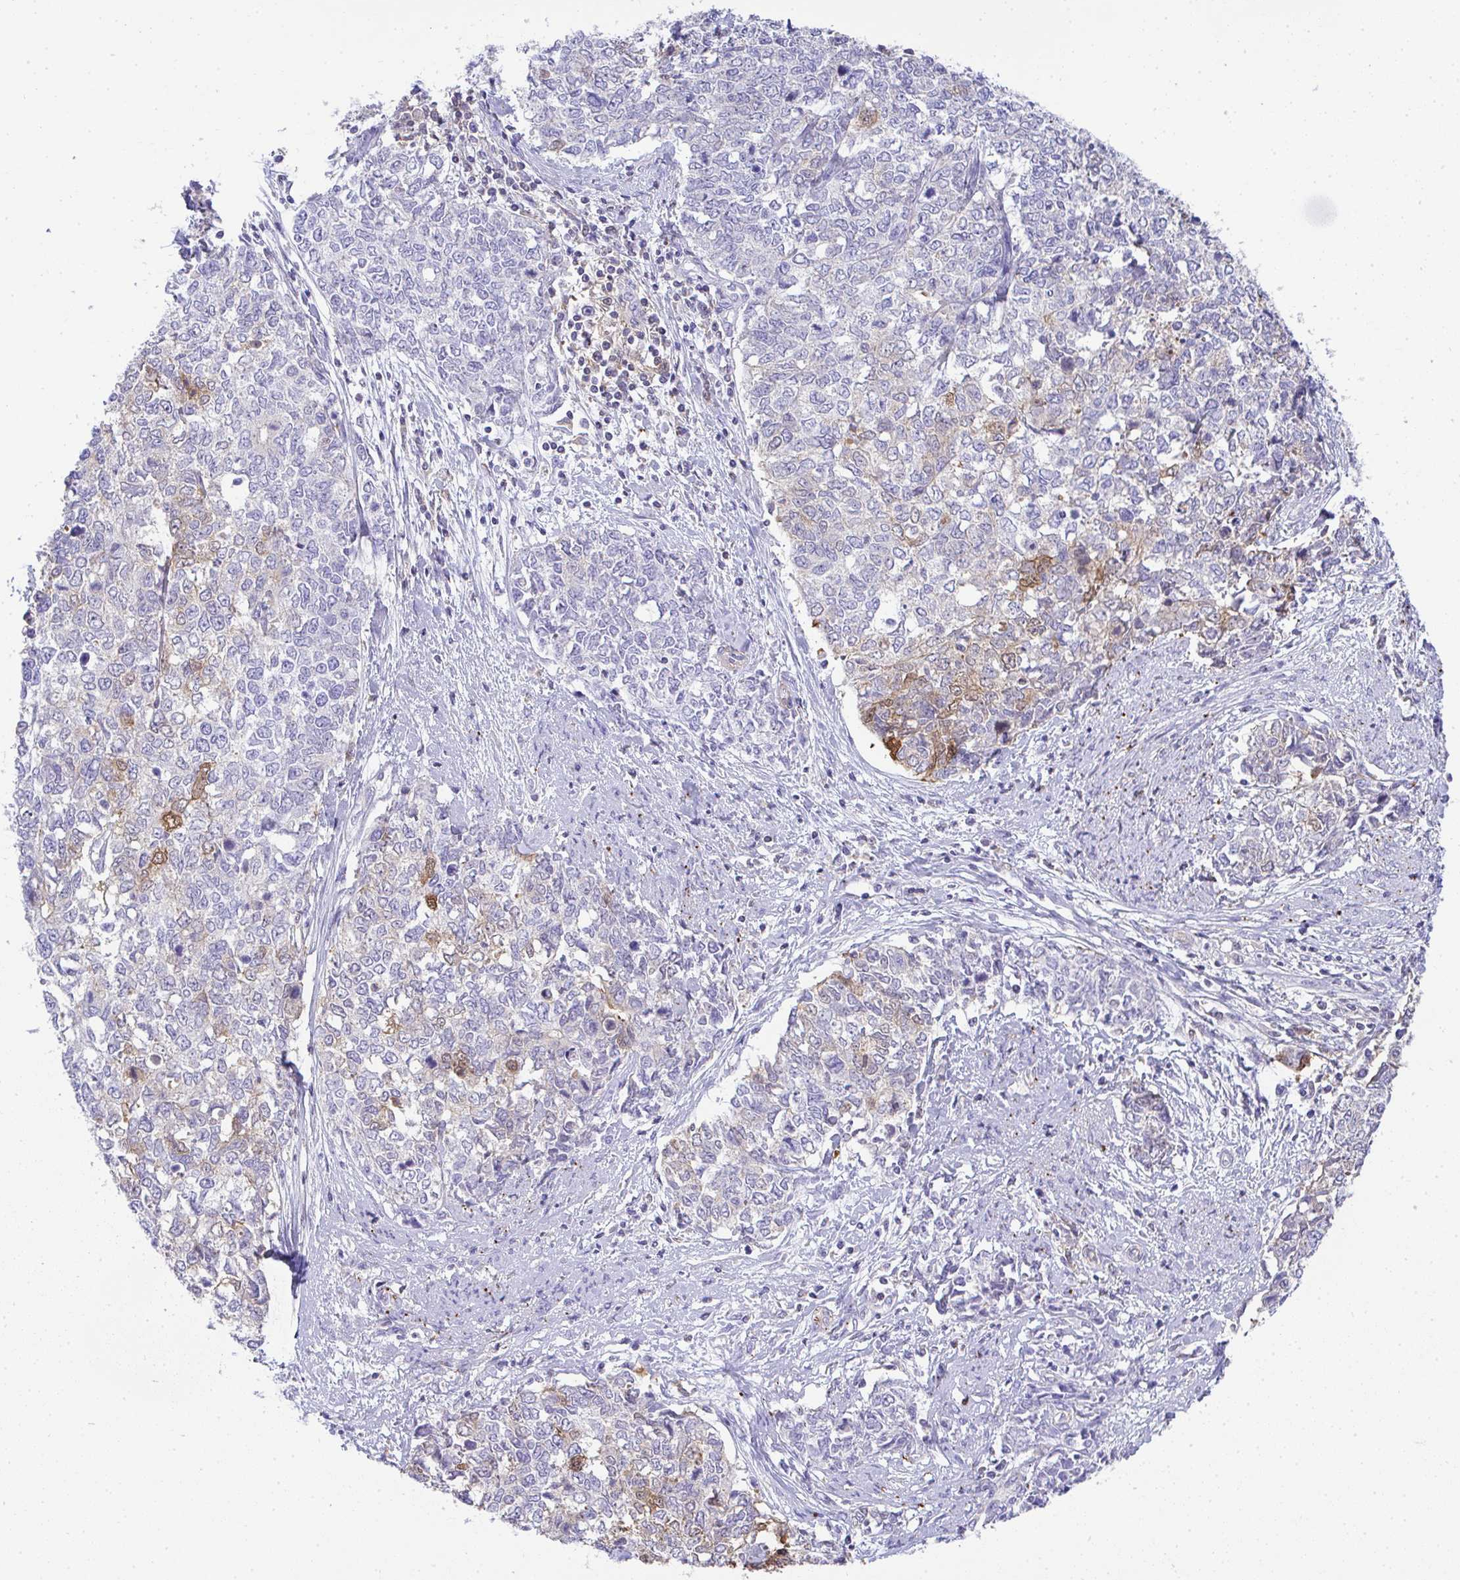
{"staining": {"intensity": "moderate", "quantity": "<25%", "location": "cytoplasmic/membranous,nuclear"}, "tissue": "cervical cancer", "cell_type": "Tumor cells", "image_type": "cancer", "snomed": [{"axis": "morphology", "description": "Adenocarcinoma, NOS"}, {"axis": "topography", "description": "Cervix"}], "caption": "DAB immunohistochemical staining of cervical cancer (adenocarcinoma) demonstrates moderate cytoplasmic/membranous and nuclear protein staining in about <25% of tumor cells.", "gene": "TNFAIP8", "patient": {"sex": "female", "age": 63}}